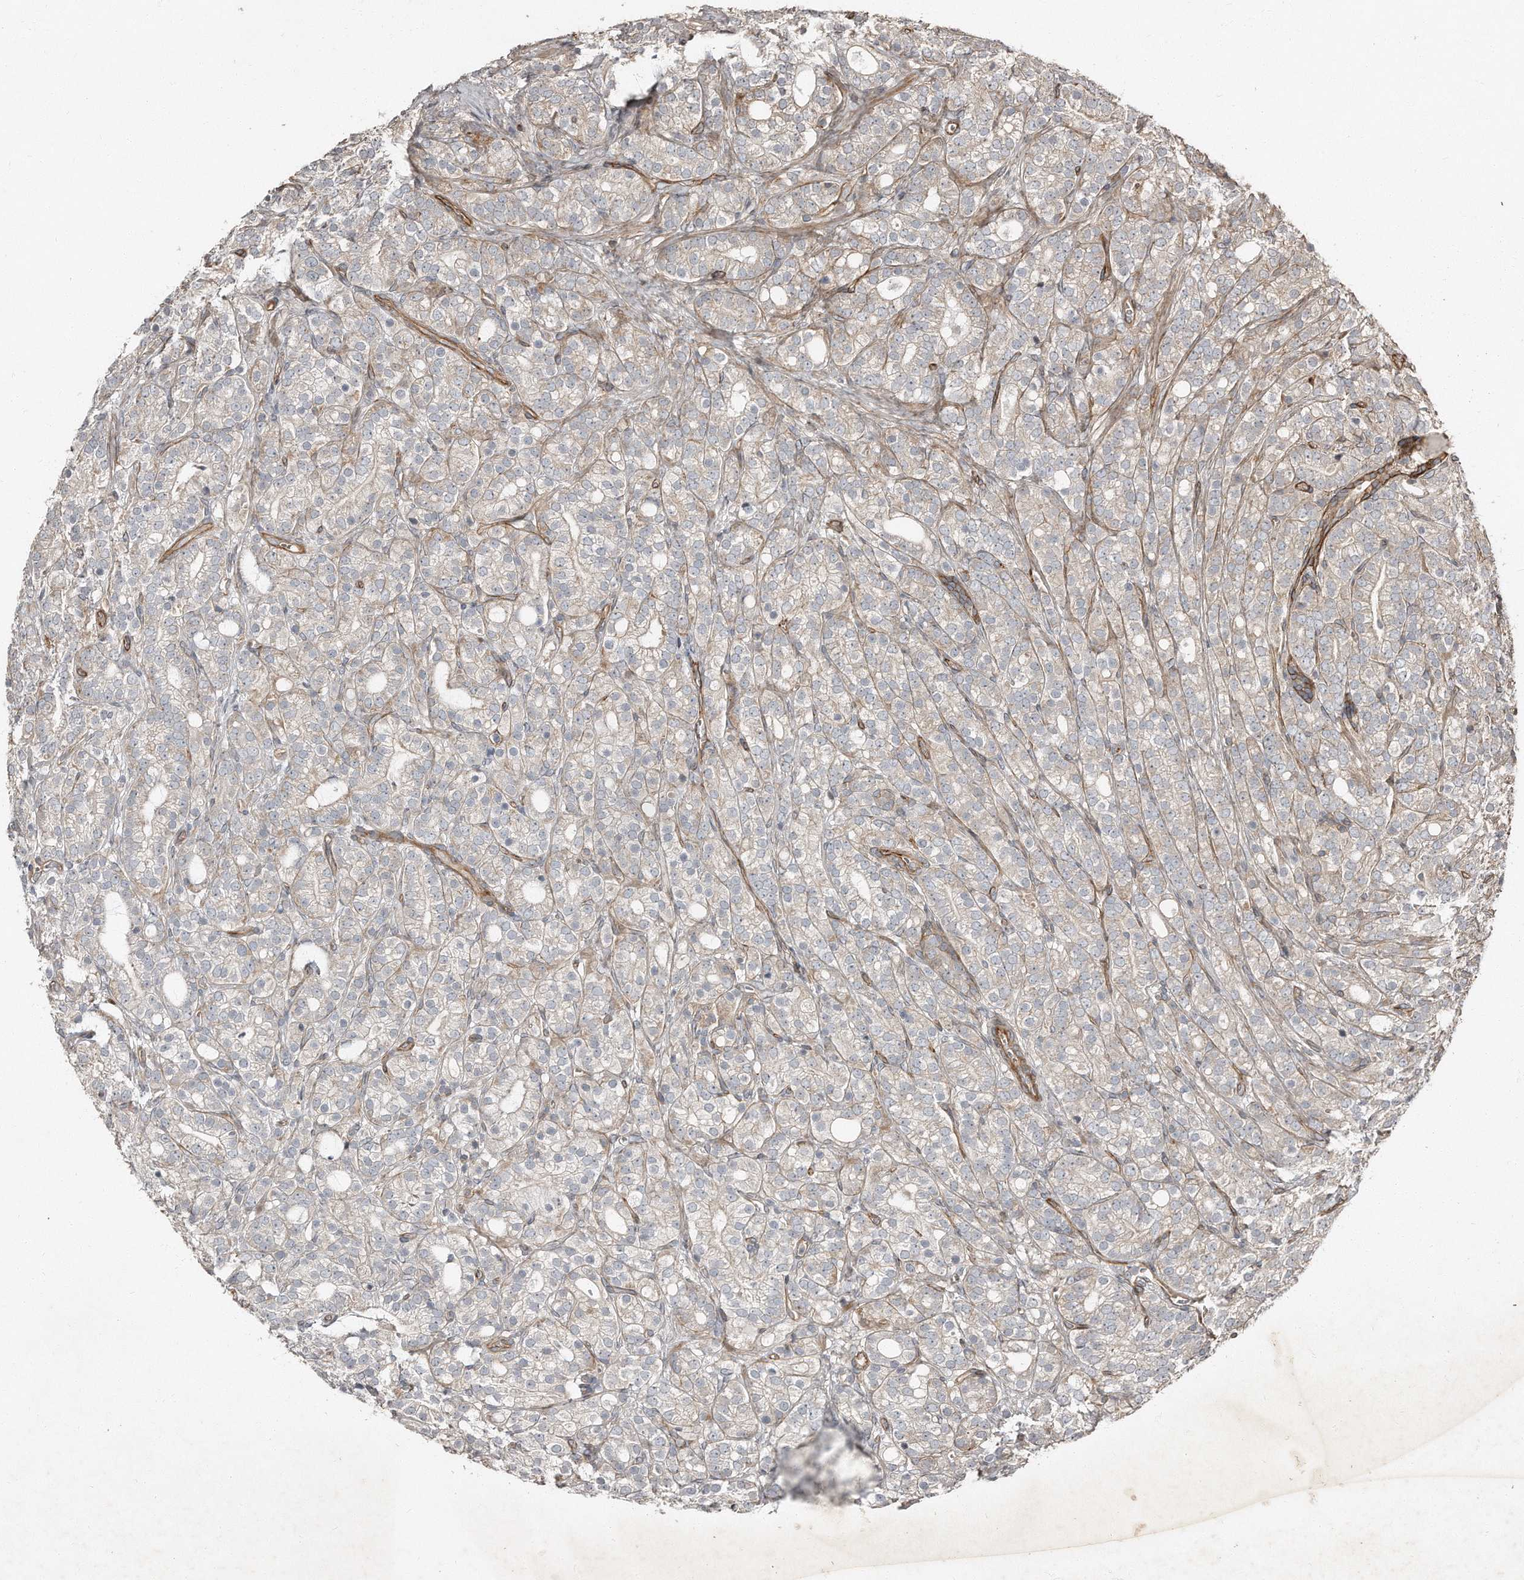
{"staining": {"intensity": "weak", "quantity": "<25%", "location": "cytoplasmic/membranous"}, "tissue": "prostate cancer", "cell_type": "Tumor cells", "image_type": "cancer", "snomed": [{"axis": "morphology", "description": "Adenocarcinoma, High grade"}, {"axis": "topography", "description": "Prostate"}], "caption": "This is an immunohistochemistry (IHC) photomicrograph of human prostate adenocarcinoma (high-grade). There is no staining in tumor cells.", "gene": "SNAP47", "patient": {"sex": "male", "age": 57}}